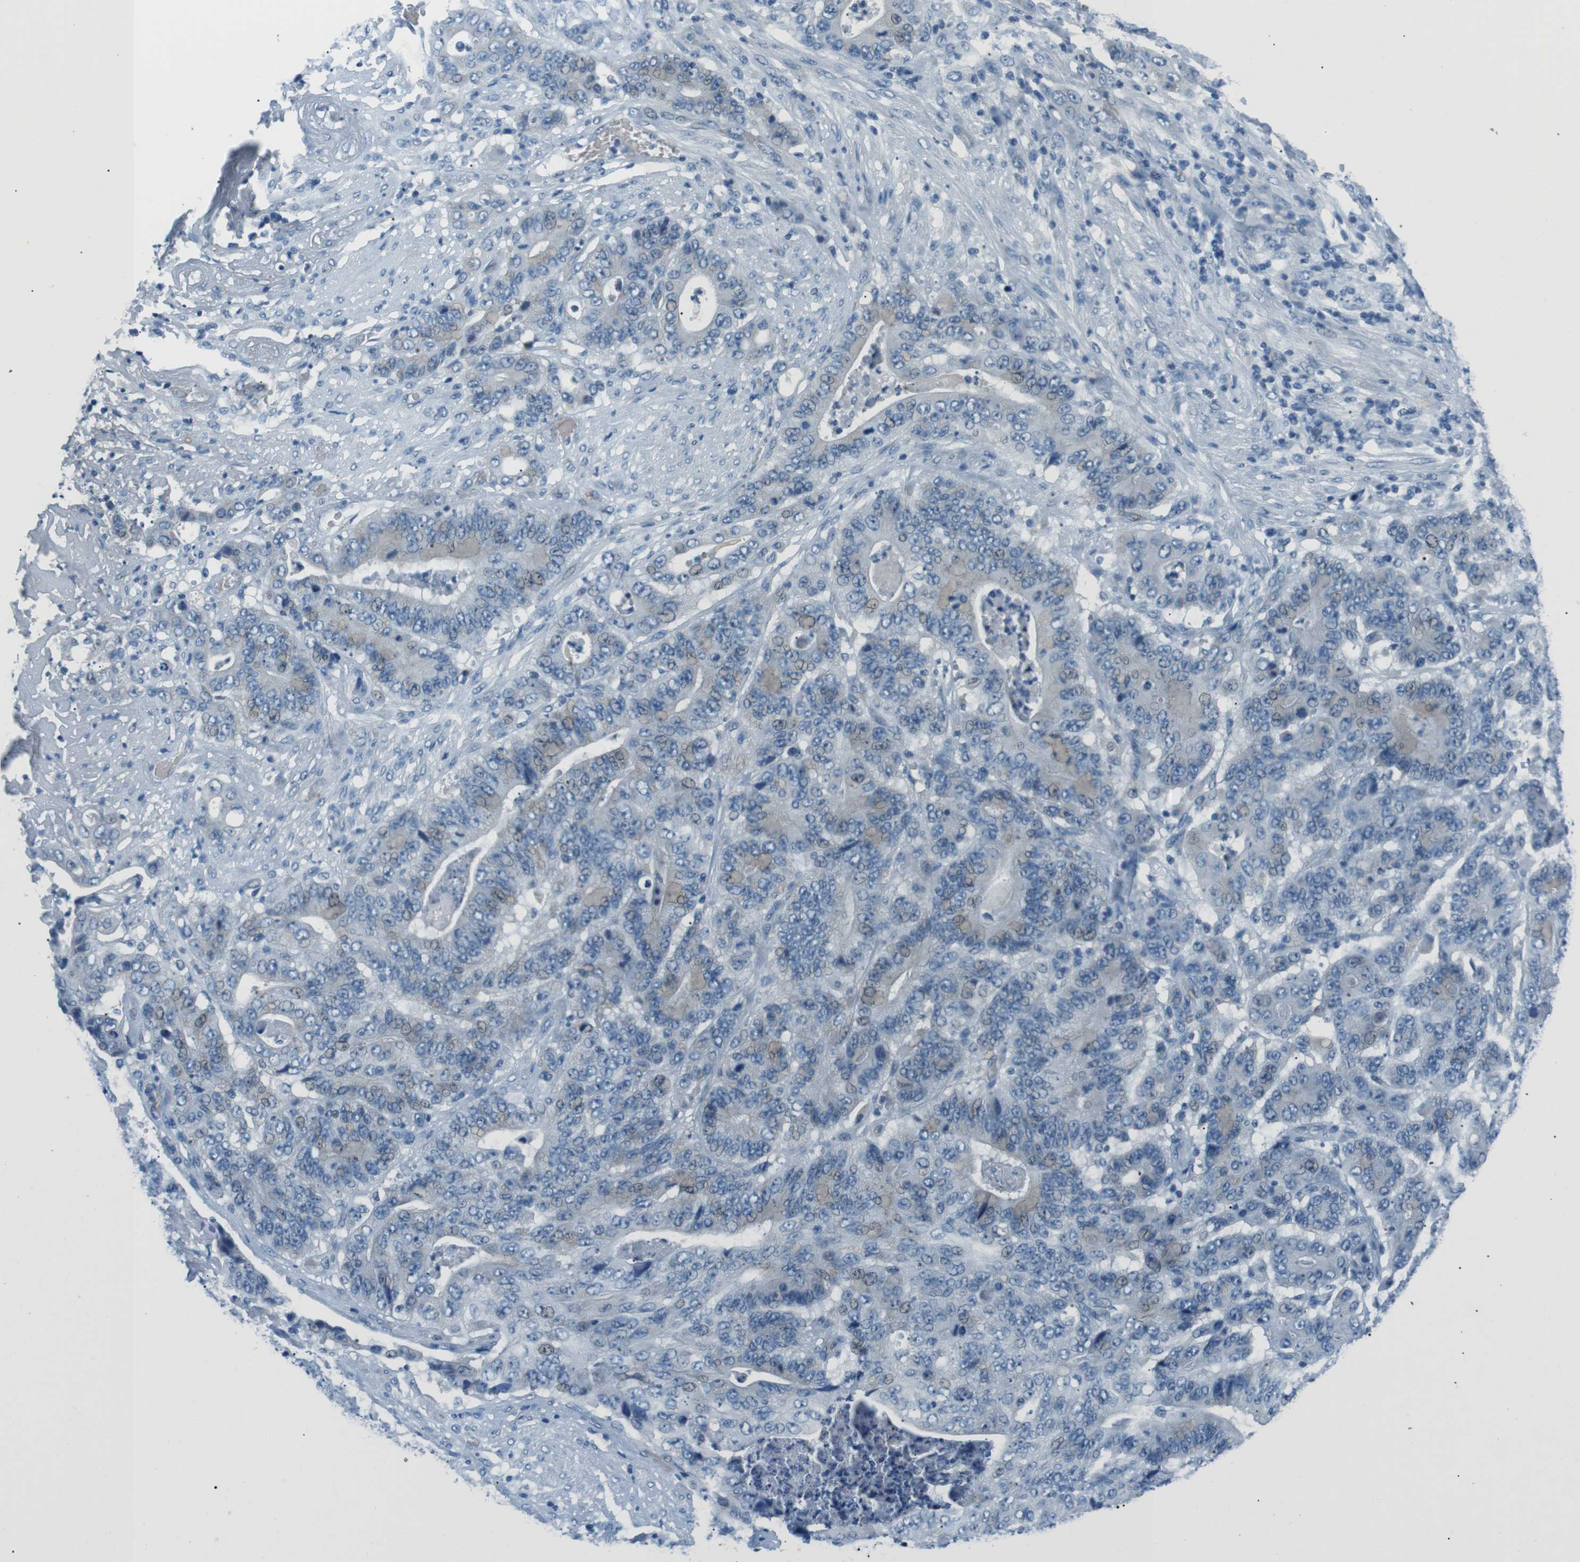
{"staining": {"intensity": "negative", "quantity": "none", "location": "none"}, "tissue": "stomach cancer", "cell_type": "Tumor cells", "image_type": "cancer", "snomed": [{"axis": "morphology", "description": "Adenocarcinoma, NOS"}, {"axis": "topography", "description": "Stomach"}], "caption": "This is an immunohistochemistry image of adenocarcinoma (stomach). There is no positivity in tumor cells.", "gene": "ST6GAL1", "patient": {"sex": "female", "age": 73}}